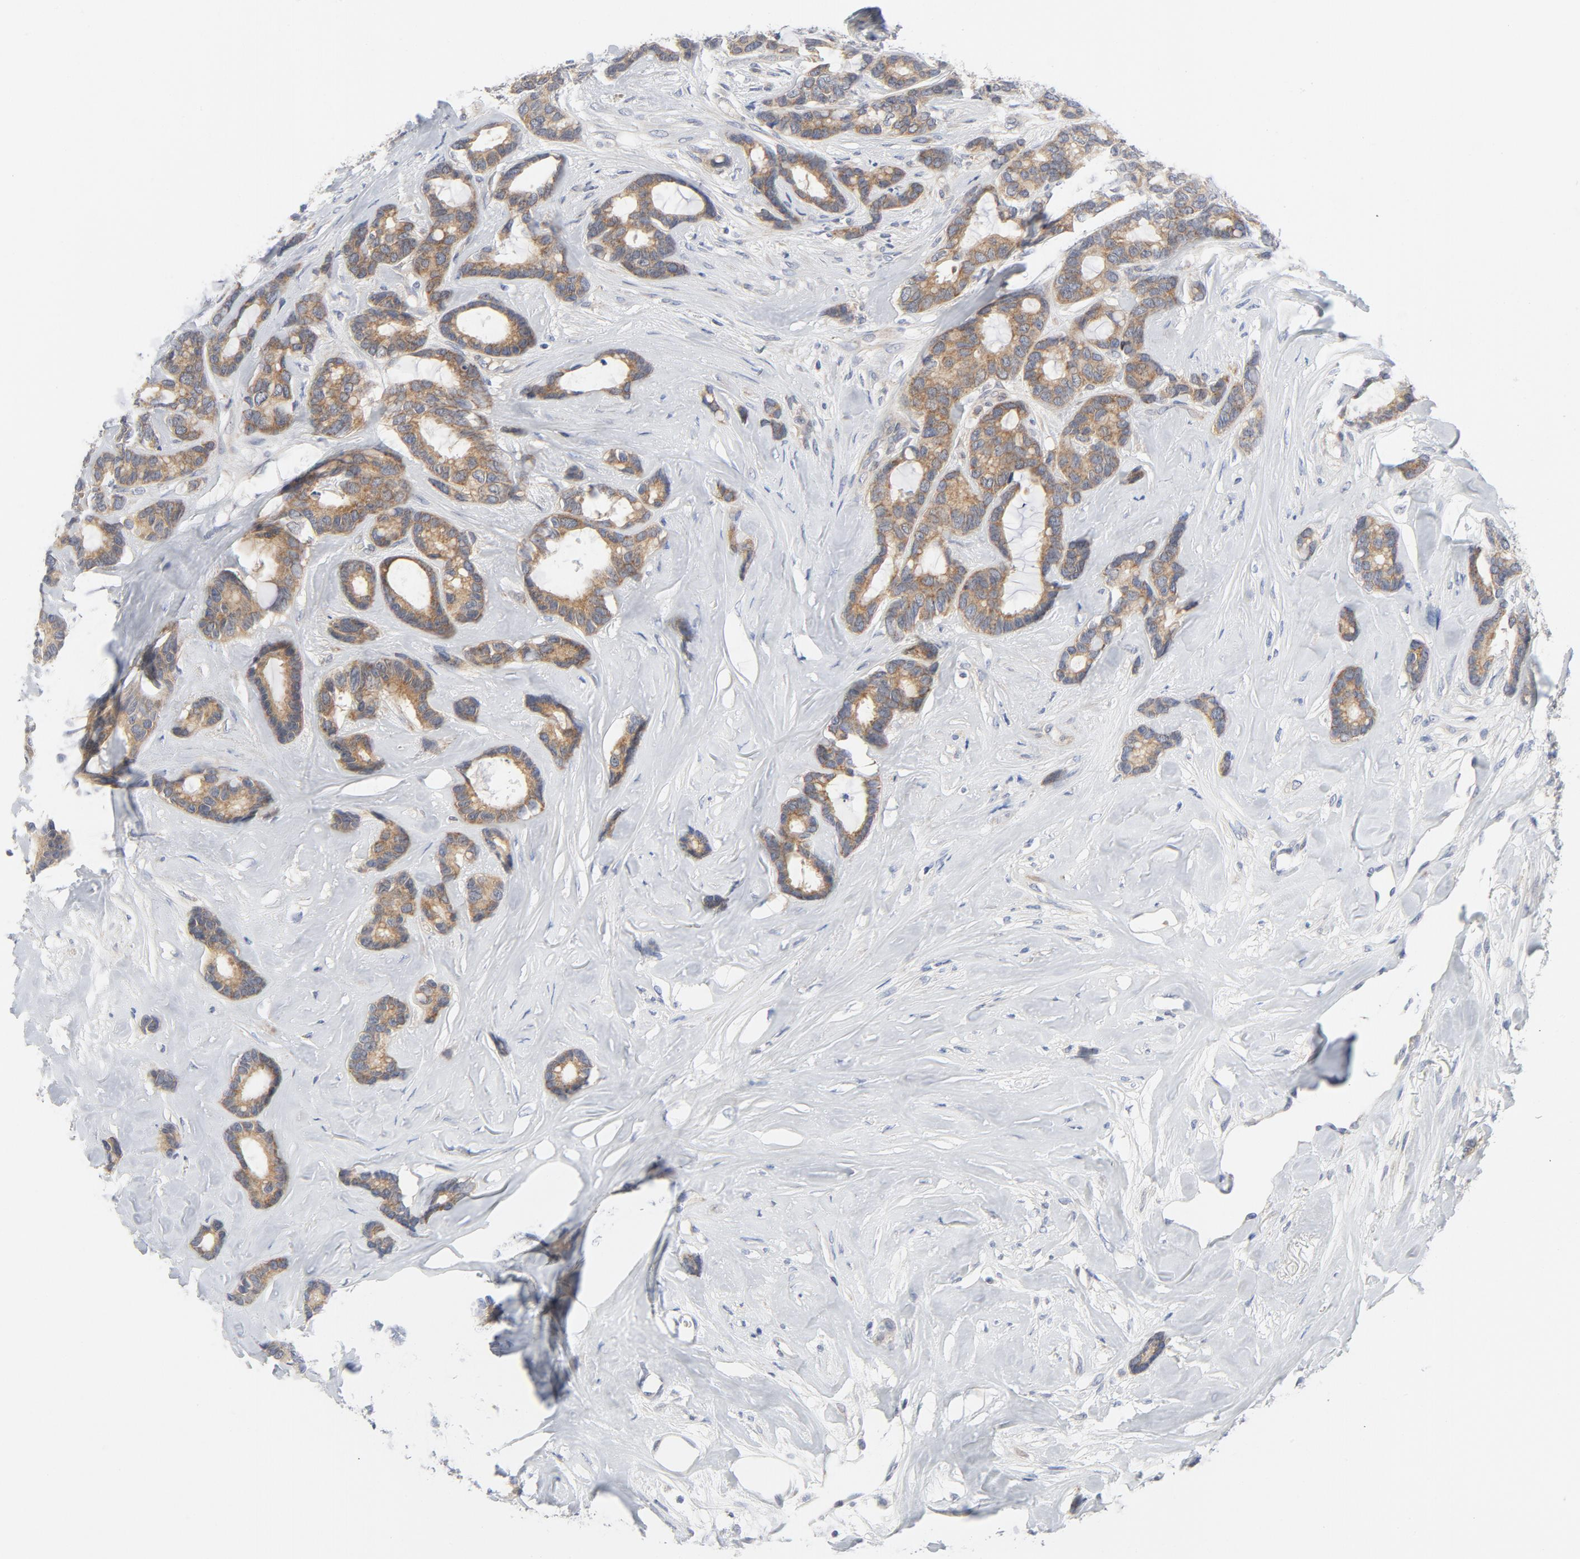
{"staining": {"intensity": "moderate", "quantity": ">75%", "location": "cytoplasmic/membranous"}, "tissue": "breast cancer", "cell_type": "Tumor cells", "image_type": "cancer", "snomed": [{"axis": "morphology", "description": "Duct carcinoma"}, {"axis": "topography", "description": "Breast"}], "caption": "Tumor cells show moderate cytoplasmic/membranous staining in approximately >75% of cells in breast cancer (intraductal carcinoma). (Brightfield microscopy of DAB IHC at high magnification).", "gene": "BAD", "patient": {"sex": "female", "age": 87}}